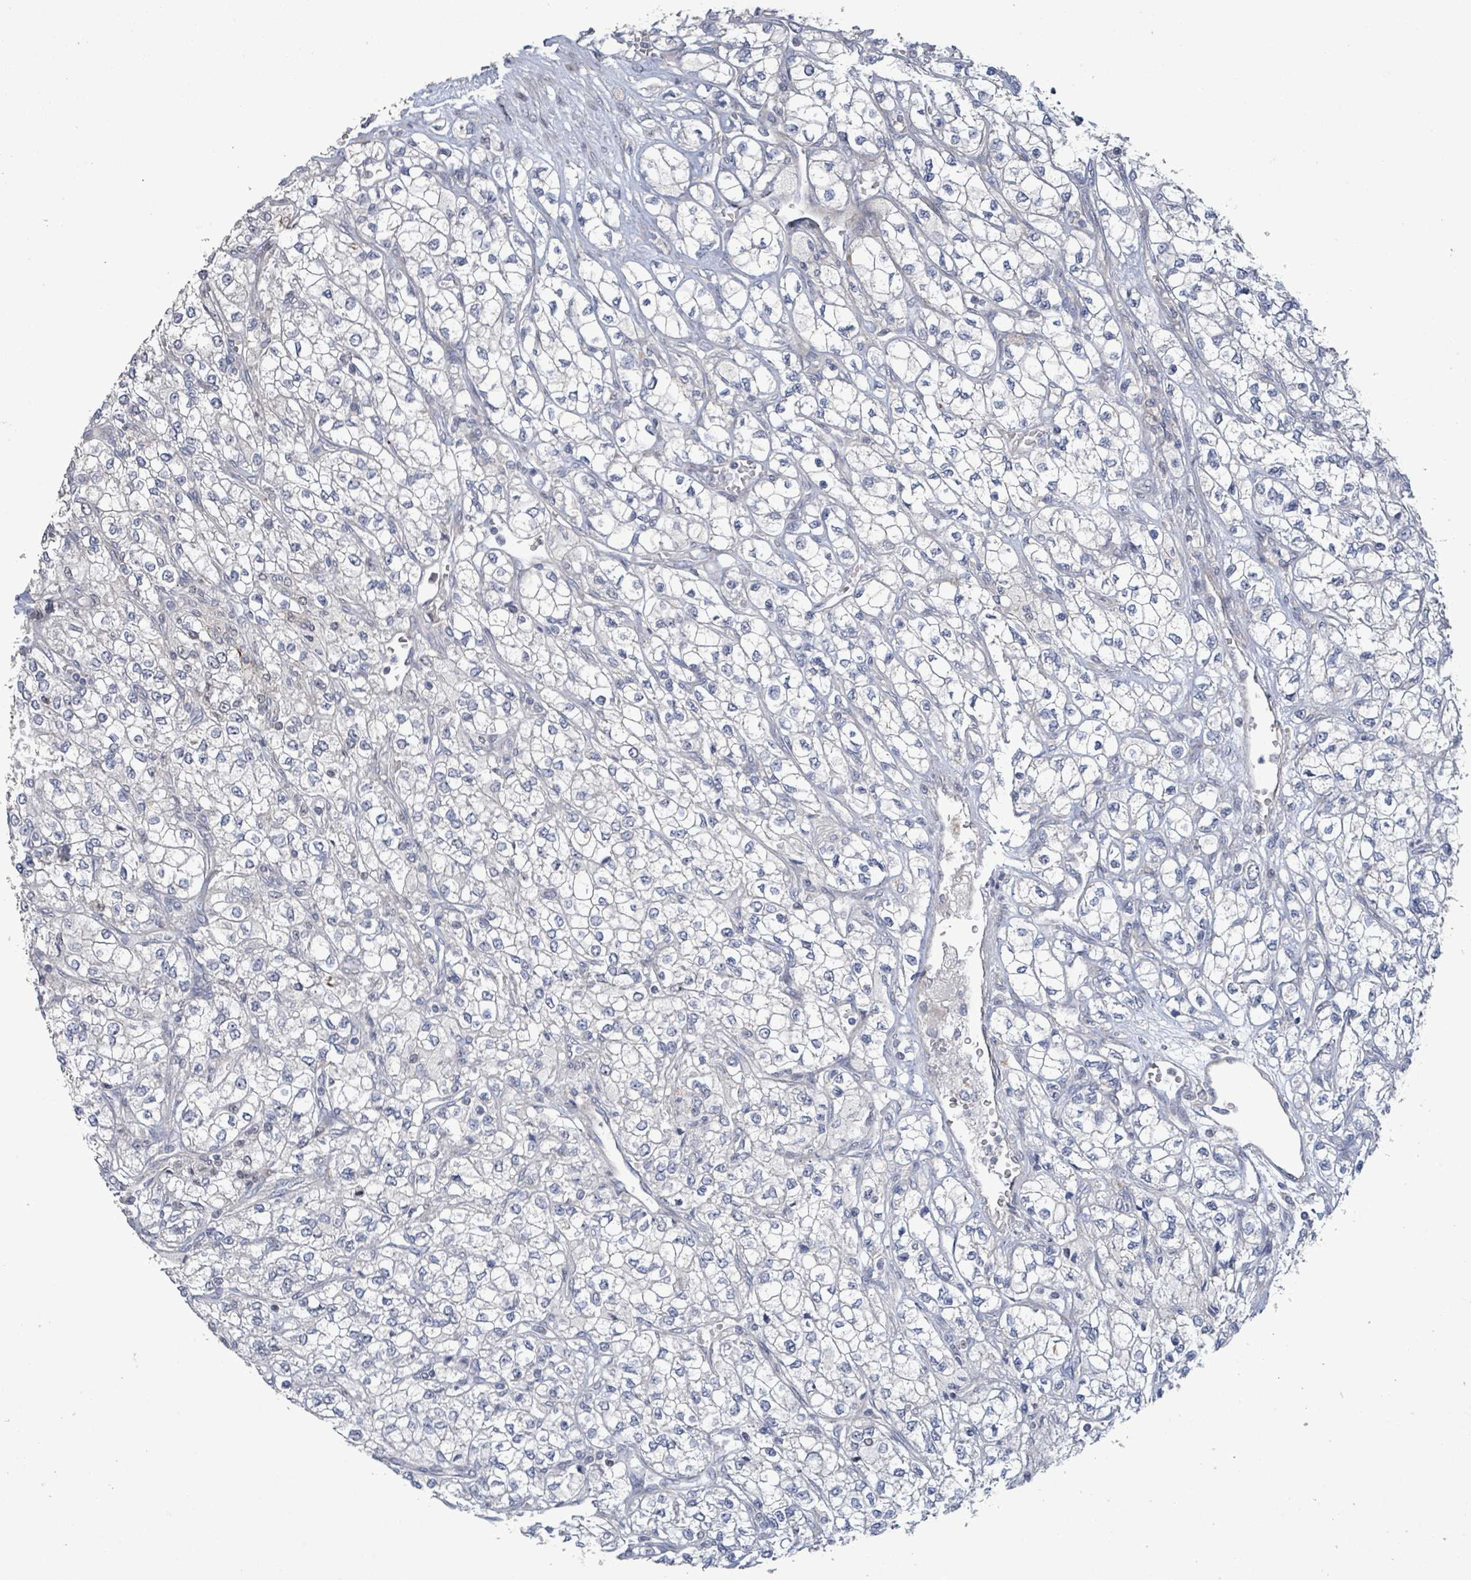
{"staining": {"intensity": "negative", "quantity": "none", "location": "none"}, "tissue": "renal cancer", "cell_type": "Tumor cells", "image_type": "cancer", "snomed": [{"axis": "morphology", "description": "Adenocarcinoma, NOS"}, {"axis": "topography", "description": "Kidney"}], "caption": "This is a photomicrograph of immunohistochemistry (IHC) staining of renal cancer, which shows no staining in tumor cells.", "gene": "LILRA4", "patient": {"sex": "male", "age": 80}}